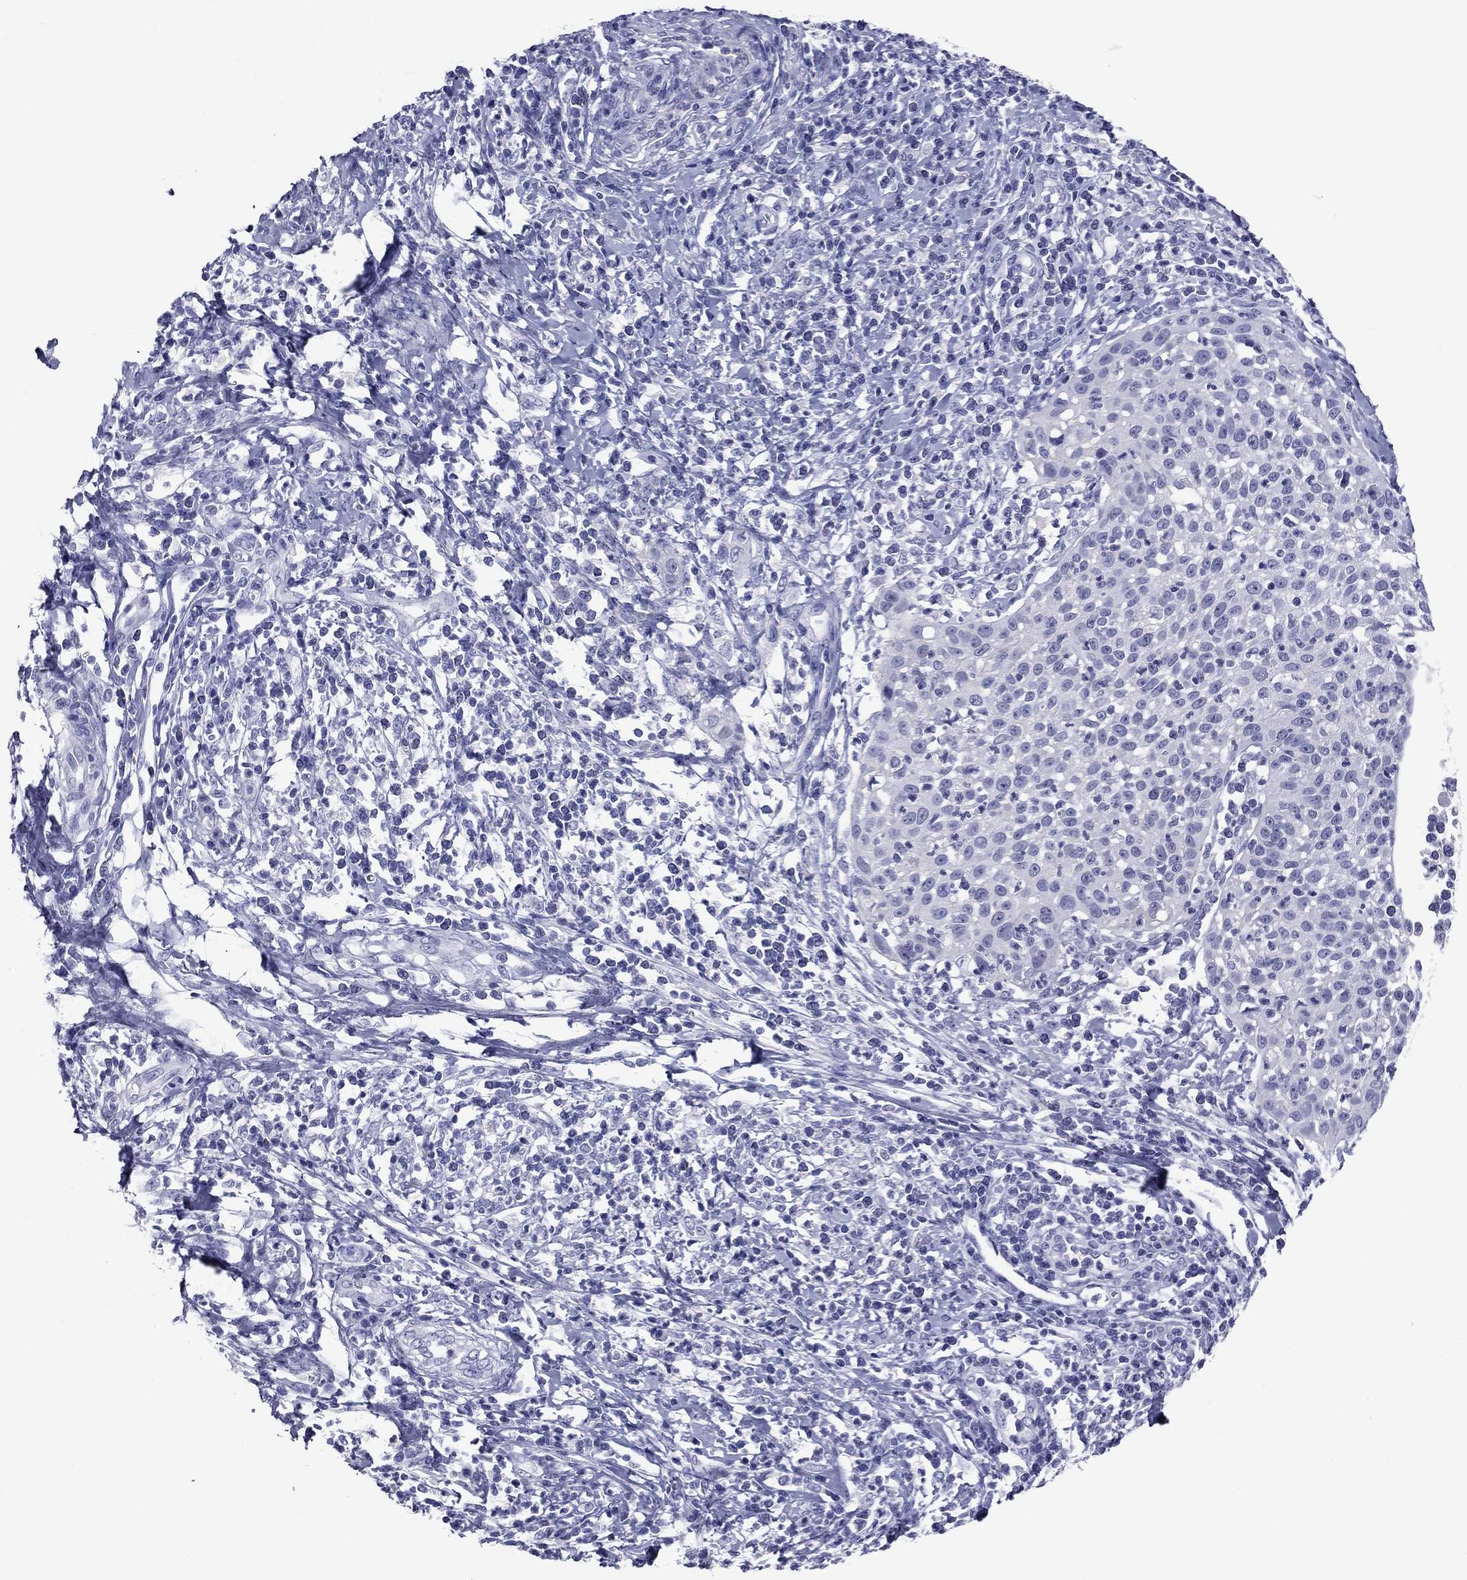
{"staining": {"intensity": "negative", "quantity": "none", "location": "none"}, "tissue": "cervical cancer", "cell_type": "Tumor cells", "image_type": "cancer", "snomed": [{"axis": "morphology", "description": "Squamous cell carcinoma, NOS"}, {"axis": "topography", "description": "Cervix"}], "caption": "Immunohistochemistry (IHC) histopathology image of cervical squamous cell carcinoma stained for a protein (brown), which exhibits no expression in tumor cells.", "gene": "NPPA", "patient": {"sex": "female", "age": 26}}